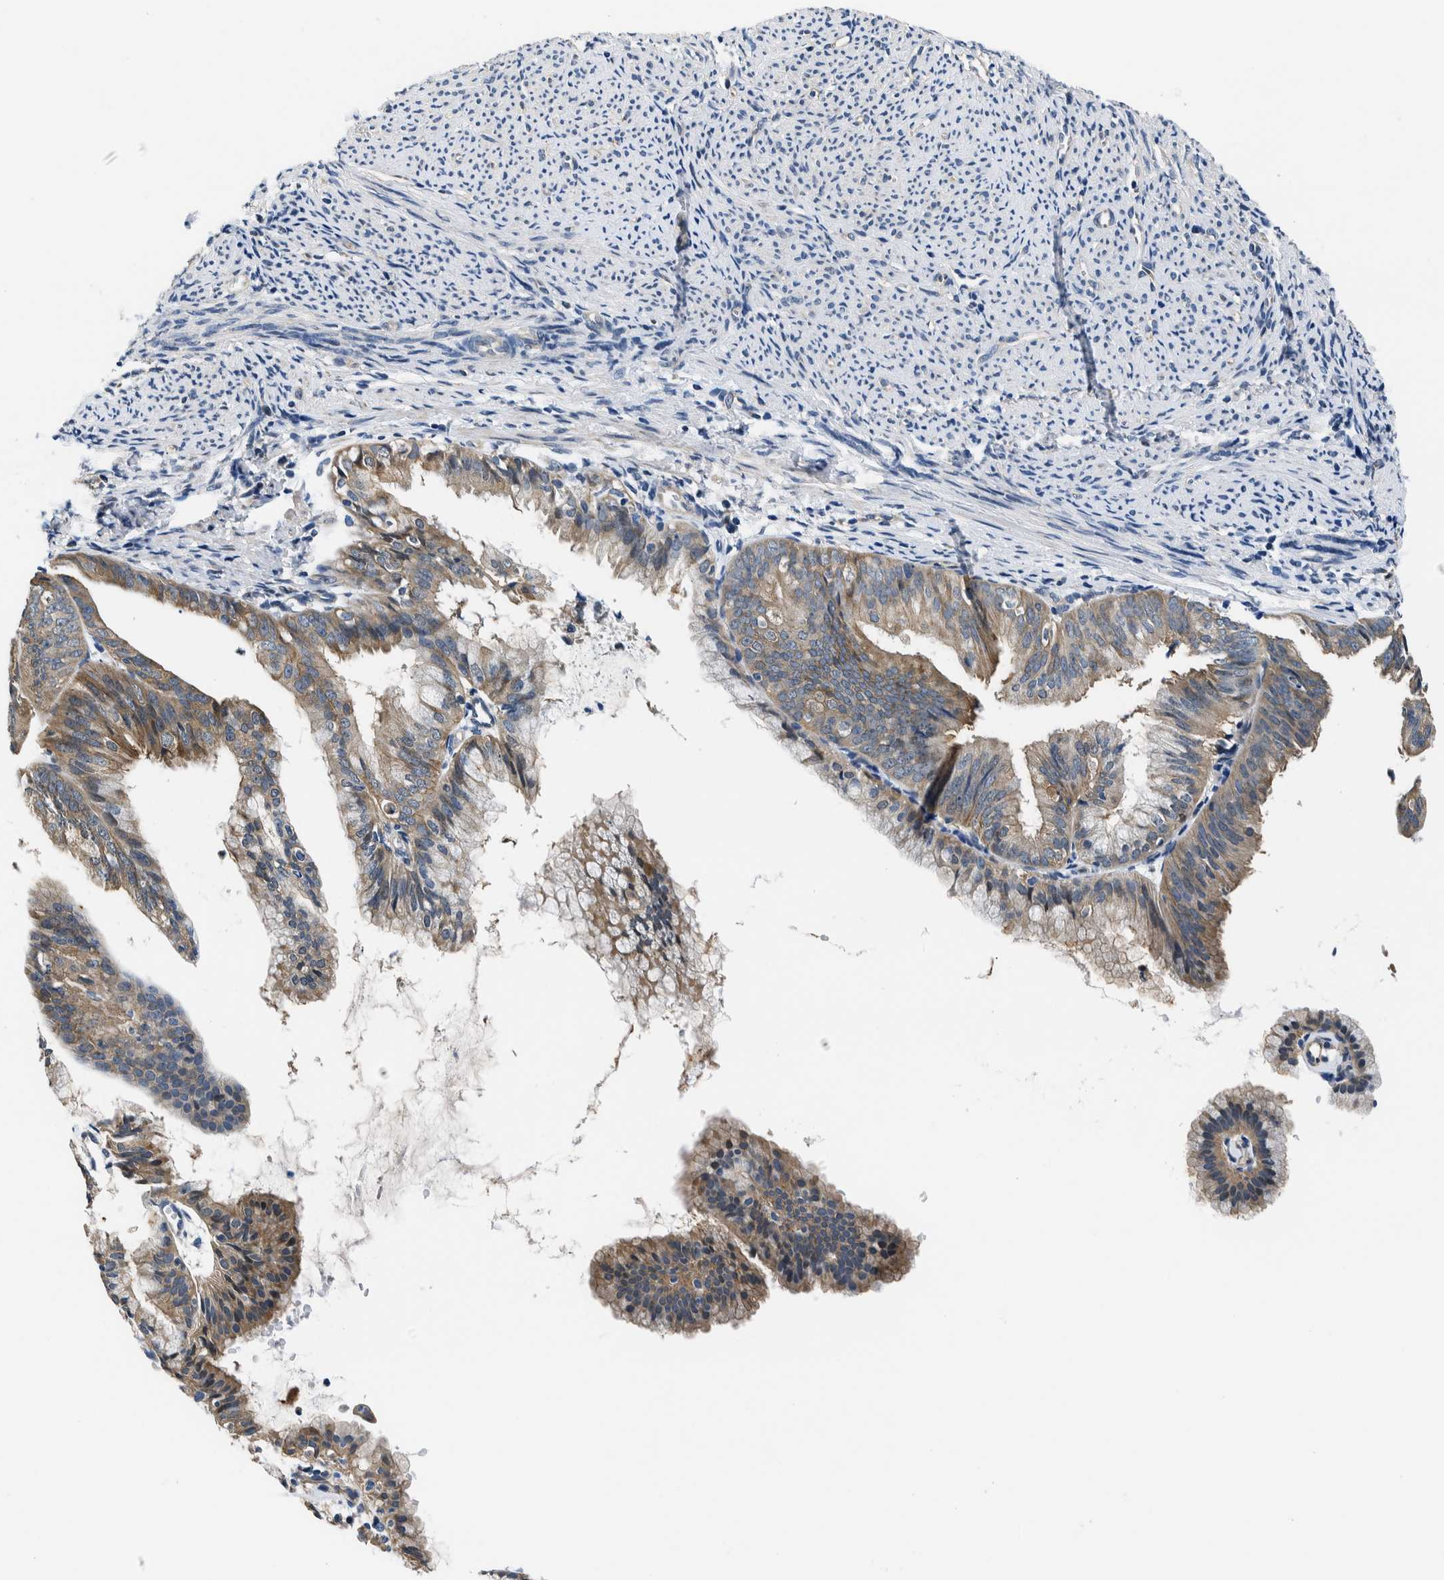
{"staining": {"intensity": "moderate", "quantity": "<25%", "location": "cytoplasmic/membranous"}, "tissue": "endometrial cancer", "cell_type": "Tumor cells", "image_type": "cancer", "snomed": [{"axis": "morphology", "description": "Adenocarcinoma, NOS"}, {"axis": "topography", "description": "Endometrium"}], "caption": "Protein staining of endometrial cancer (adenocarcinoma) tissue reveals moderate cytoplasmic/membranous staining in approximately <25% of tumor cells.", "gene": "NIBAN2", "patient": {"sex": "female", "age": 63}}